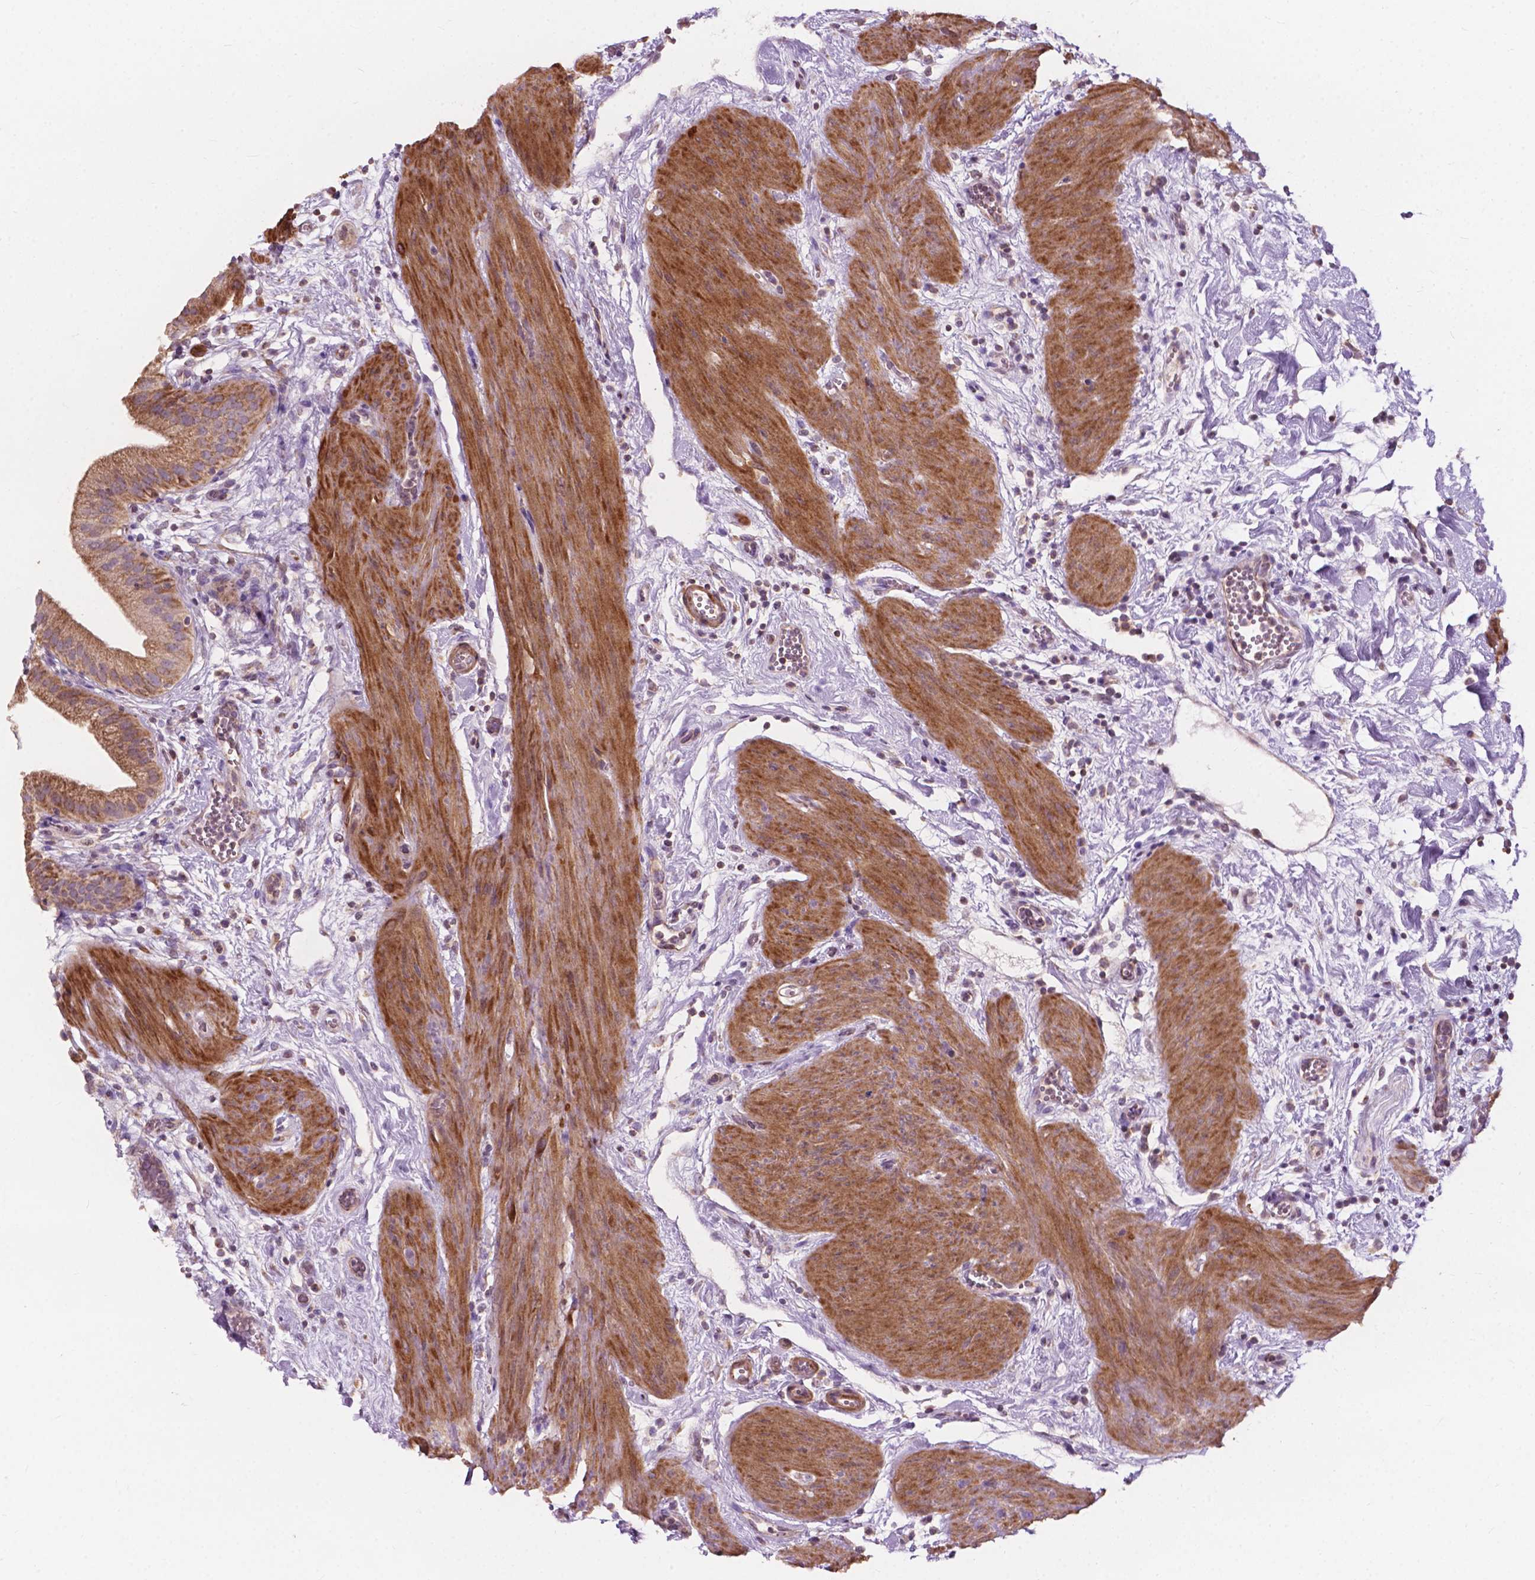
{"staining": {"intensity": "moderate", "quantity": ">75%", "location": "cytoplasmic/membranous"}, "tissue": "gallbladder", "cell_type": "Glandular cells", "image_type": "normal", "snomed": [{"axis": "morphology", "description": "Normal tissue, NOS"}, {"axis": "topography", "description": "Gallbladder"}], "caption": "Benign gallbladder demonstrates moderate cytoplasmic/membranous staining in approximately >75% of glandular cells, visualized by immunohistochemistry. The staining is performed using DAB brown chromogen to label protein expression. The nuclei are counter-stained blue using hematoxylin.", "gene": "NDUFA10", "patient": {"sex": "female", "age": 65}}